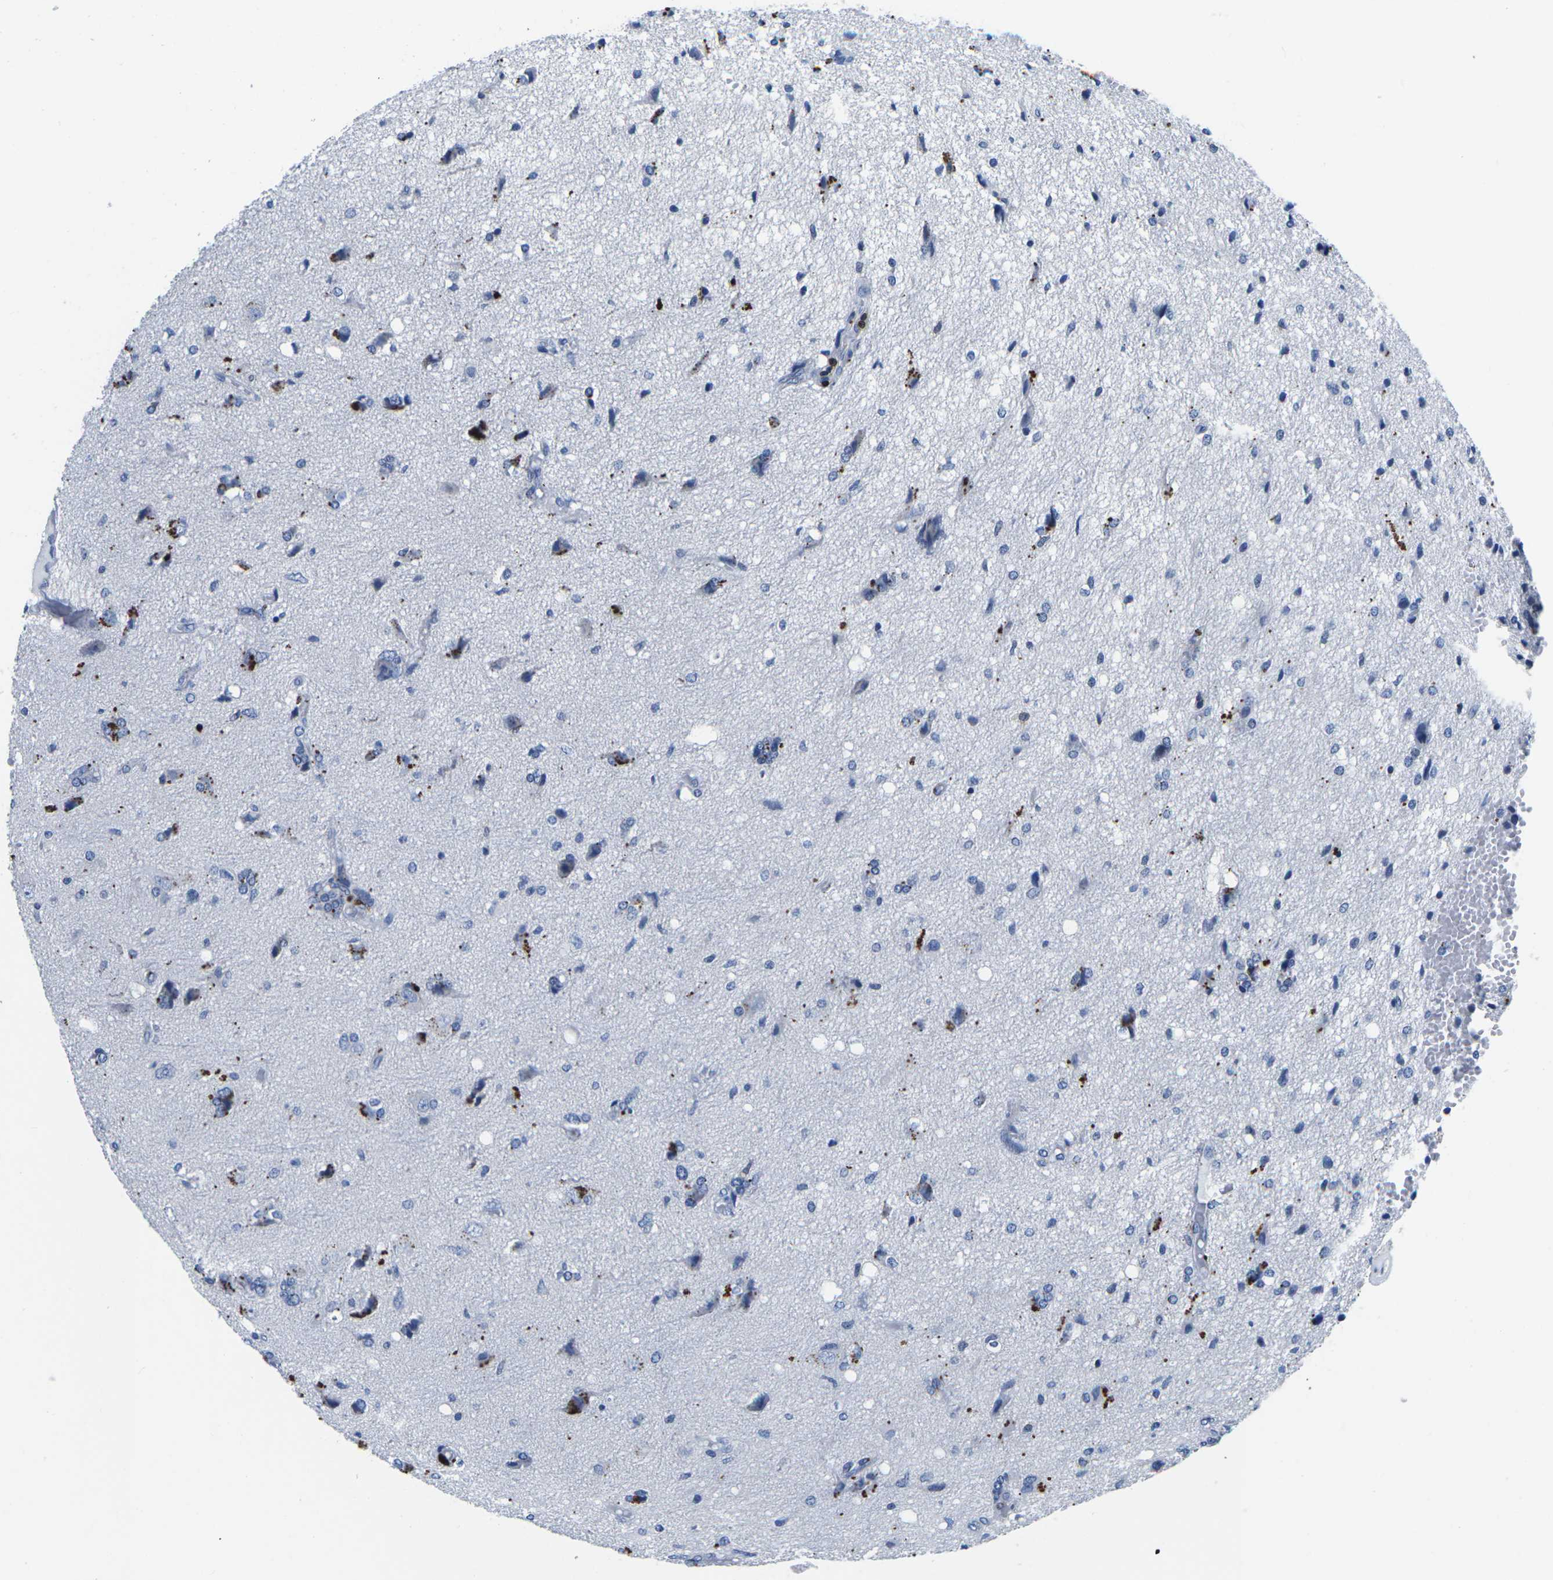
{"staining": {"intensity": "negative", "quantity": "none", "location": "none"}, "tissue": "glioma", "cell_type": "Tumor cells", "image_type": "cancer", "snomed": [{"axis": "morphology", "description": "Glioma, malignant, High grade"}, {"axis": "topography", "description": "Brain"}], "caption": "Immunohistochemistry (IHC) of glioma reveals no staining in tumor cells.", "gene": "CTSW", "patient": {"sex": "female", "age": 59}}